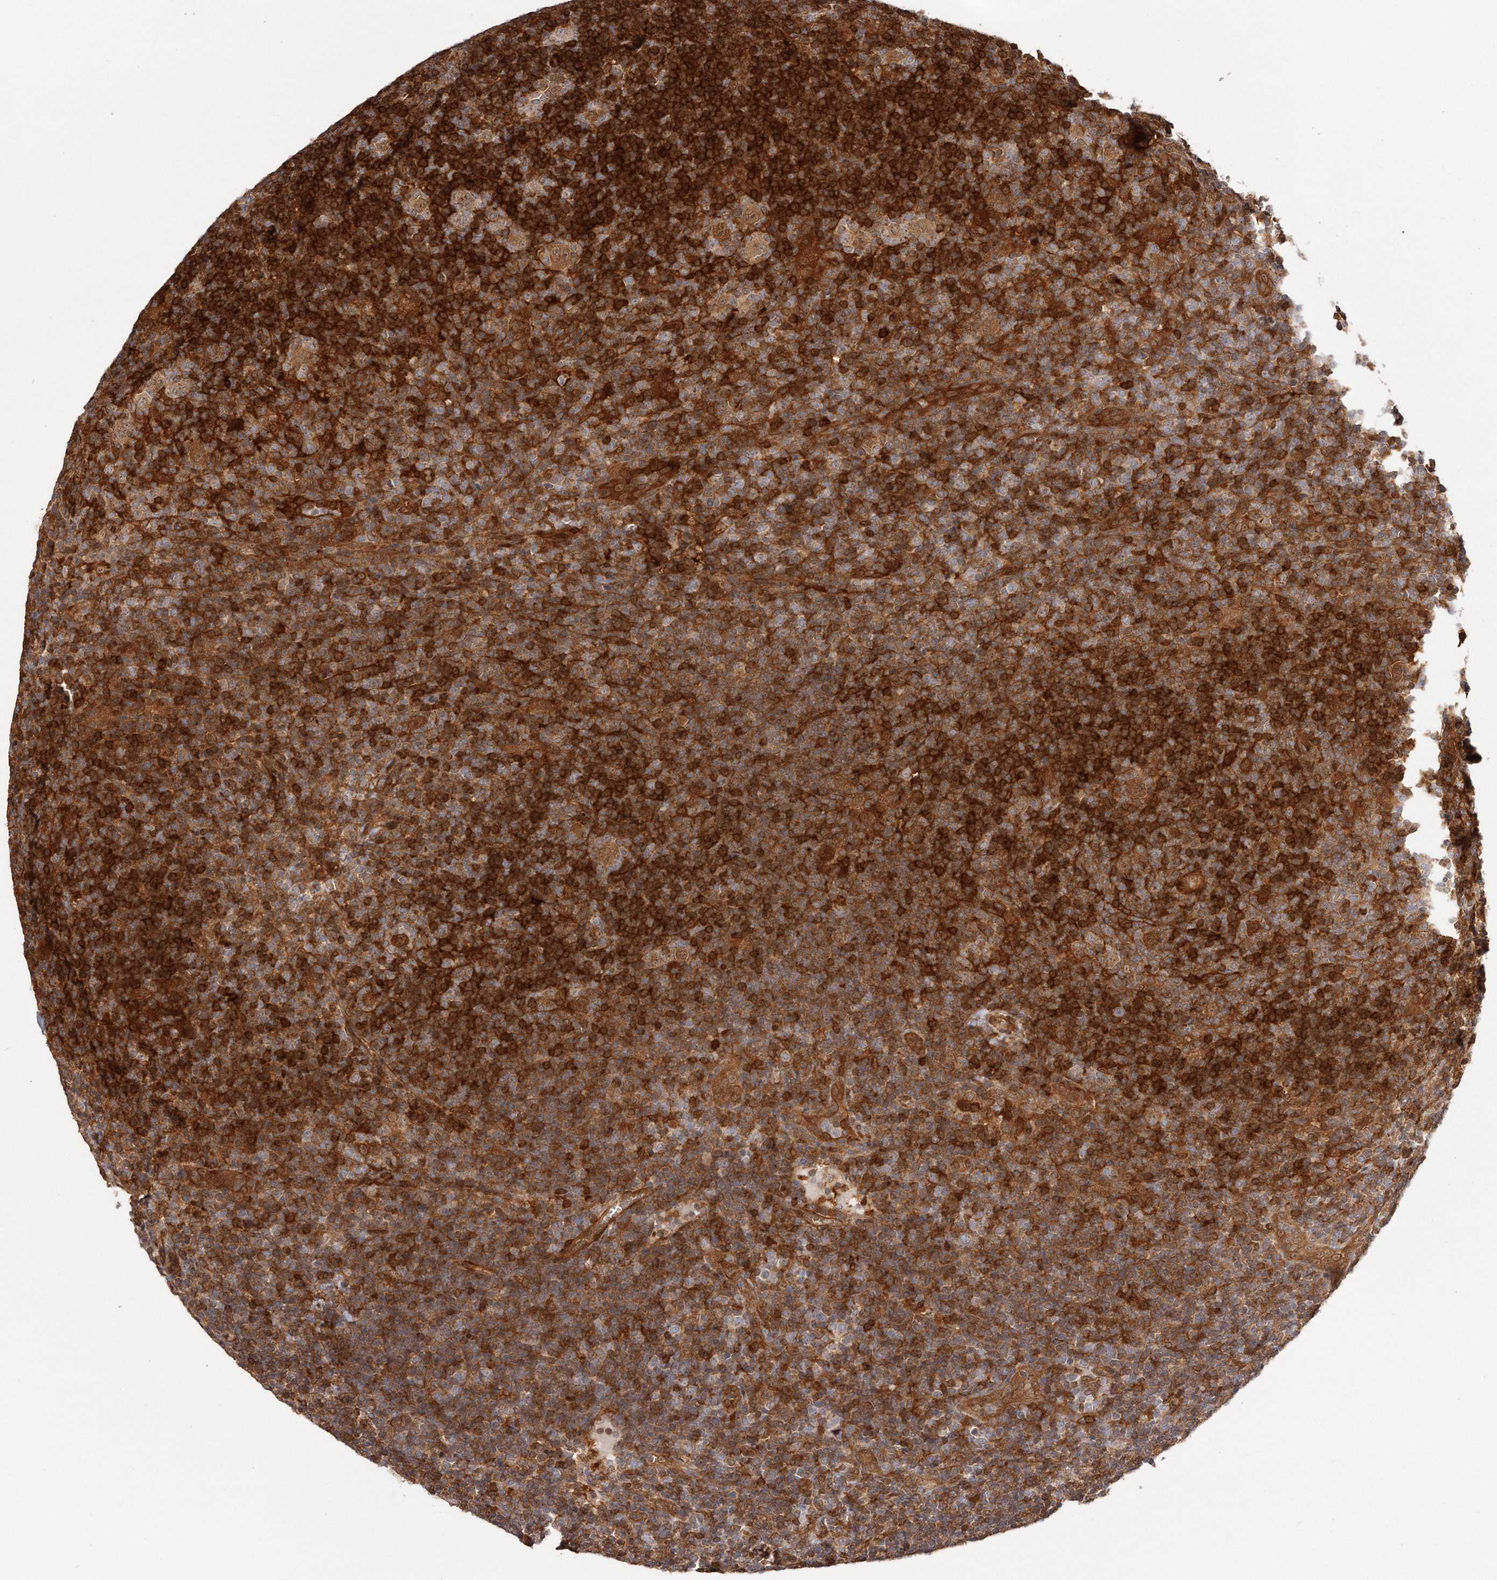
{"staining": {"intensity": "moderate", "quantity": ">75%", "location": "cytoplasmic/membranous"}, "tissue": "lymphoma", "cell_type": "Tumor cells", "image_type": "cancer", "snomed": [{"axis": "morphology", "description": "Hodgkin's disease, NOS"}, {"axis": "topography", "description": "Lymph node"}], "caption": "Protein analysis of lymphoma tissue reveals moderate cytoplasmic/membranous expression in approximately >75% of tumor cells. (brown staining indicates protein expression, while blue staining denotes nuclei).", "gene": "GBP4", "patient": {"sex": "female", "age": 57}}